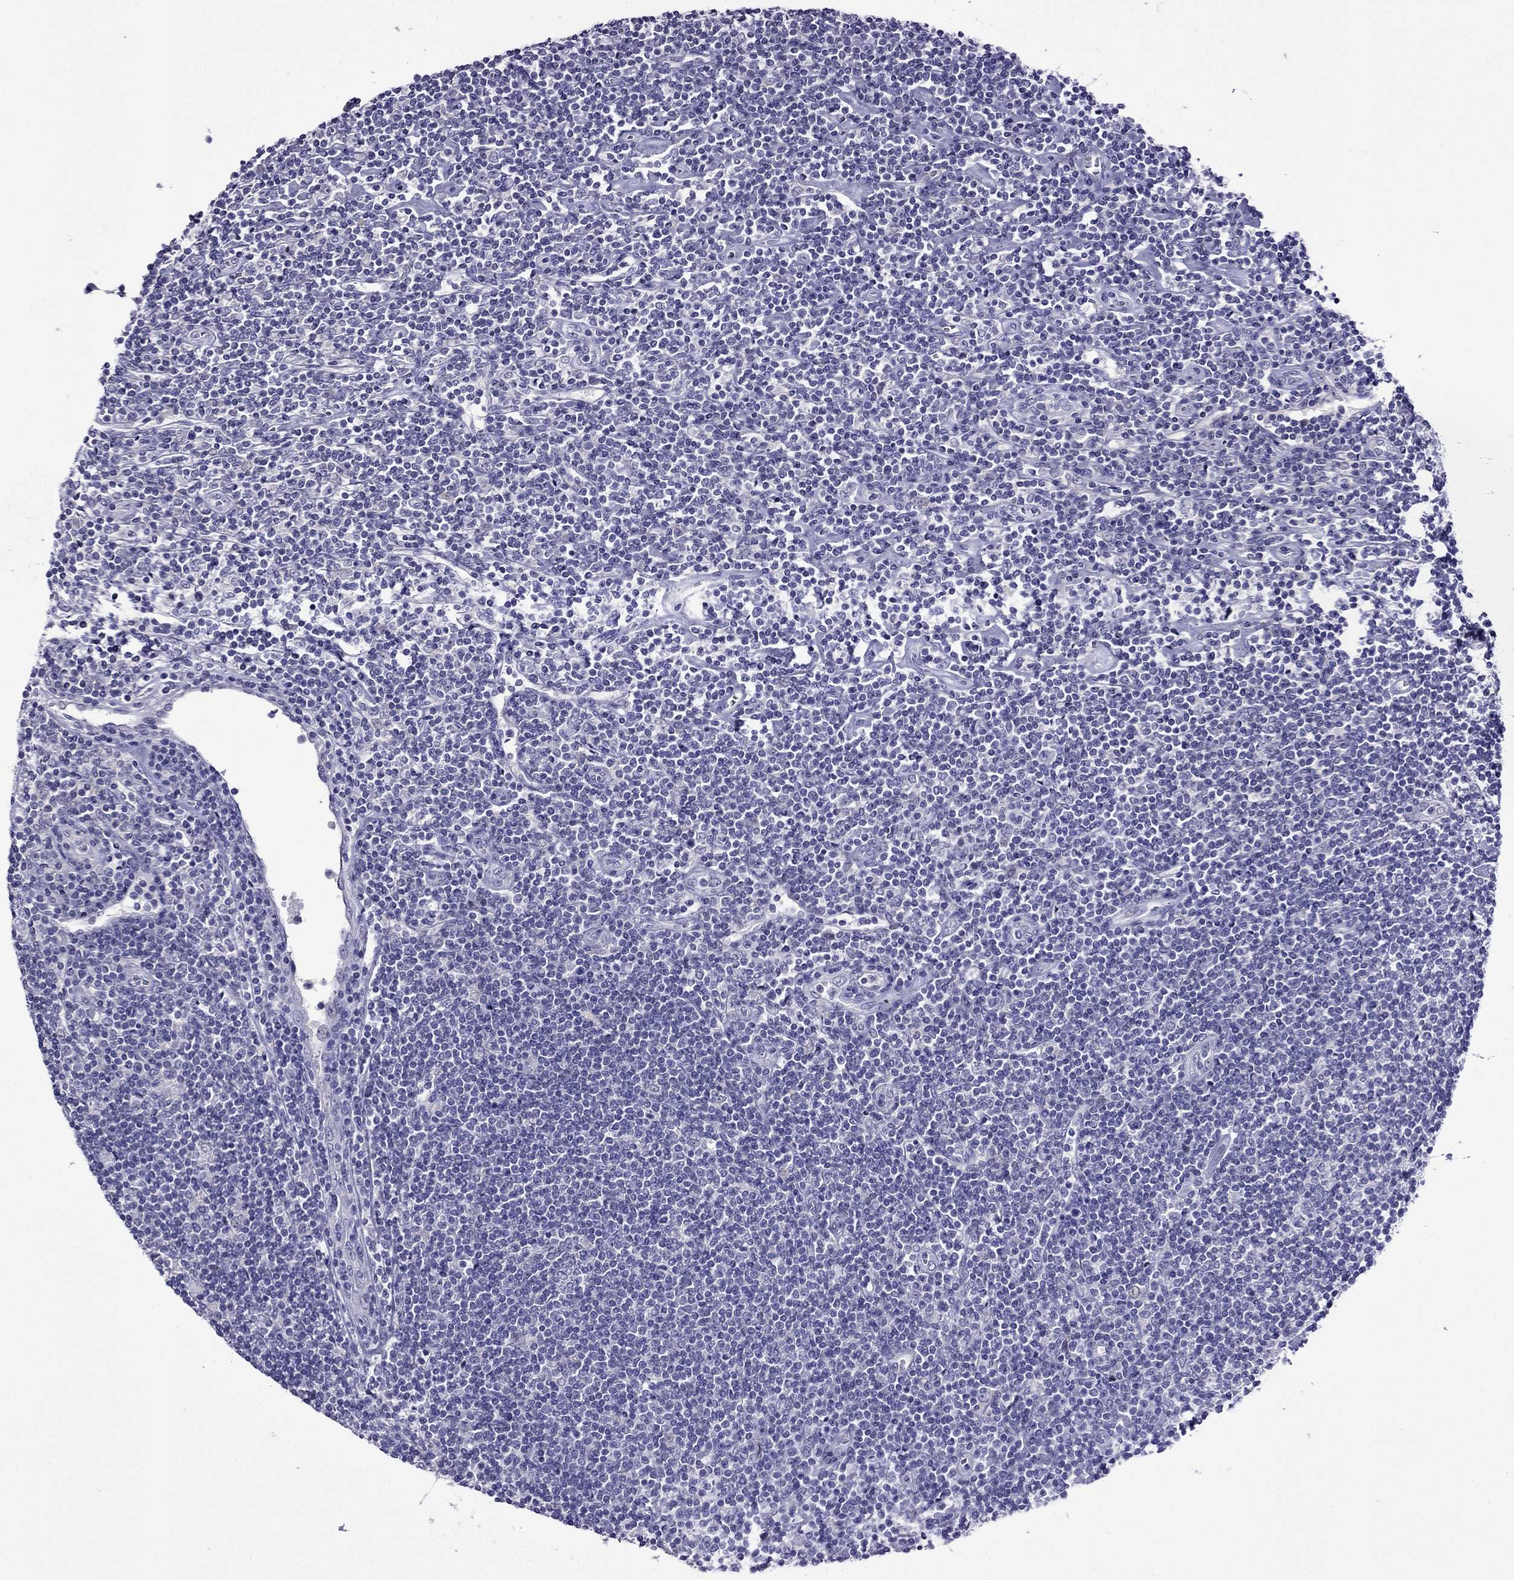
{"staining": {"intensity": "negative", "quantity": "none", "location": "none"}, "tissue": "lymphoma", "cell_type": "Tumor cells", "image_type": "cancer", "snomed": [{"axis": "morphology", "description": "Hodgkin's disease, NOS"}, {"axis": "topography", "description": "Lymph node"}], "caption": "IHC of human lymphoma shows no expression in tumor cells. The staining is performed using DAB (3,3'-diaminobenzidine) brown chromogen with nuclei counter-stained in using hematoxylin.", "gene": "SPTBN4", "patient": {"sex": "male", "age": 40}}